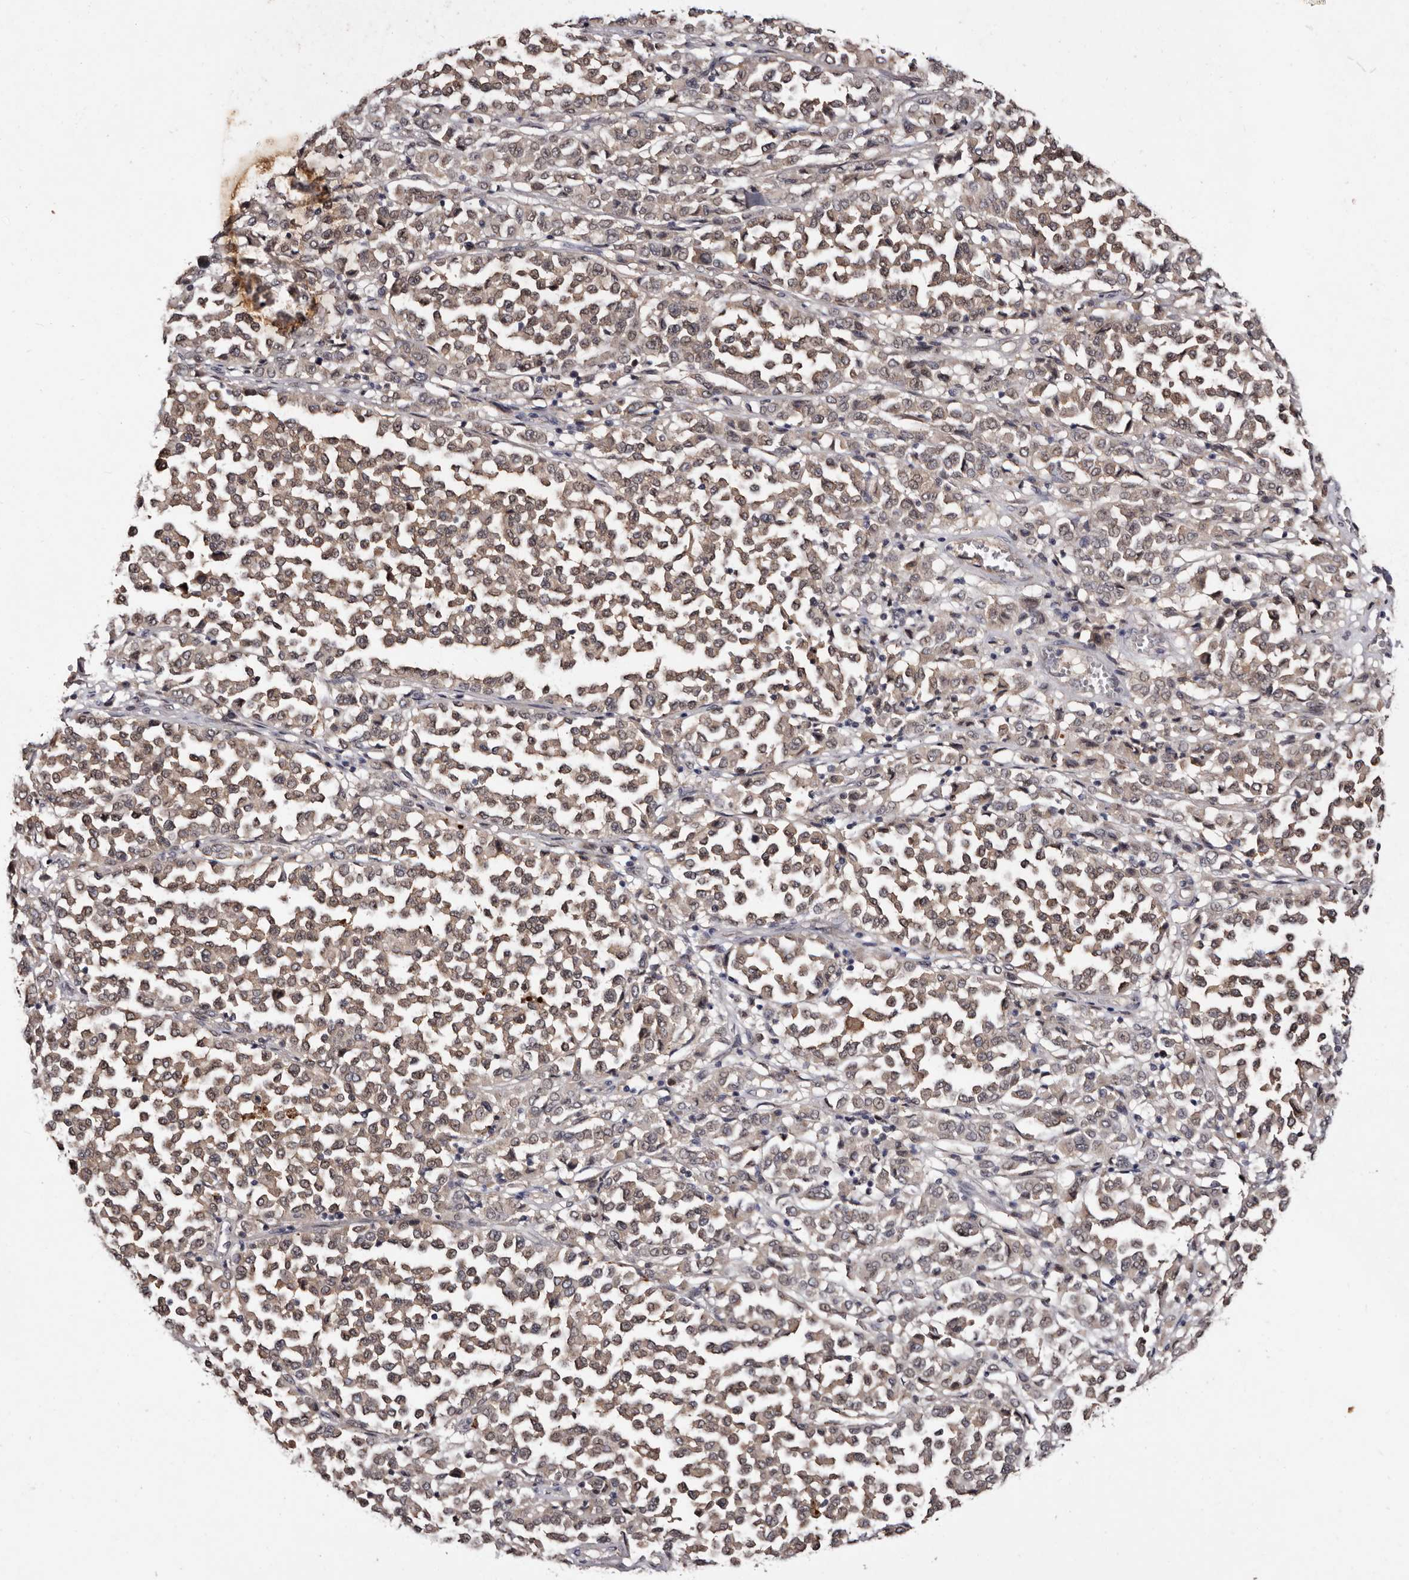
{"staining": {"intensity": "weak", "quantity": ">75%", "location": "cytoplasmic/membranous"}, "tissue": "melanoma", "cell_type": "Tumor cells", "image_type": "cancer", "snomed": [{"axis": "morphology", "description": "Malignant melanoma, Metastatic site"}, {"axis": "topography", "description": "Pancreas"}], "caption": "Tumor cells display low levels of weak cytoplasmic/membranous staining in about >75% of cells in malignant melanoma (metastatic site). (IHC, brightfield microscopy, high magnification).", "gene": "LANCL2", "patient": {"sex": "female", "age": 30}}